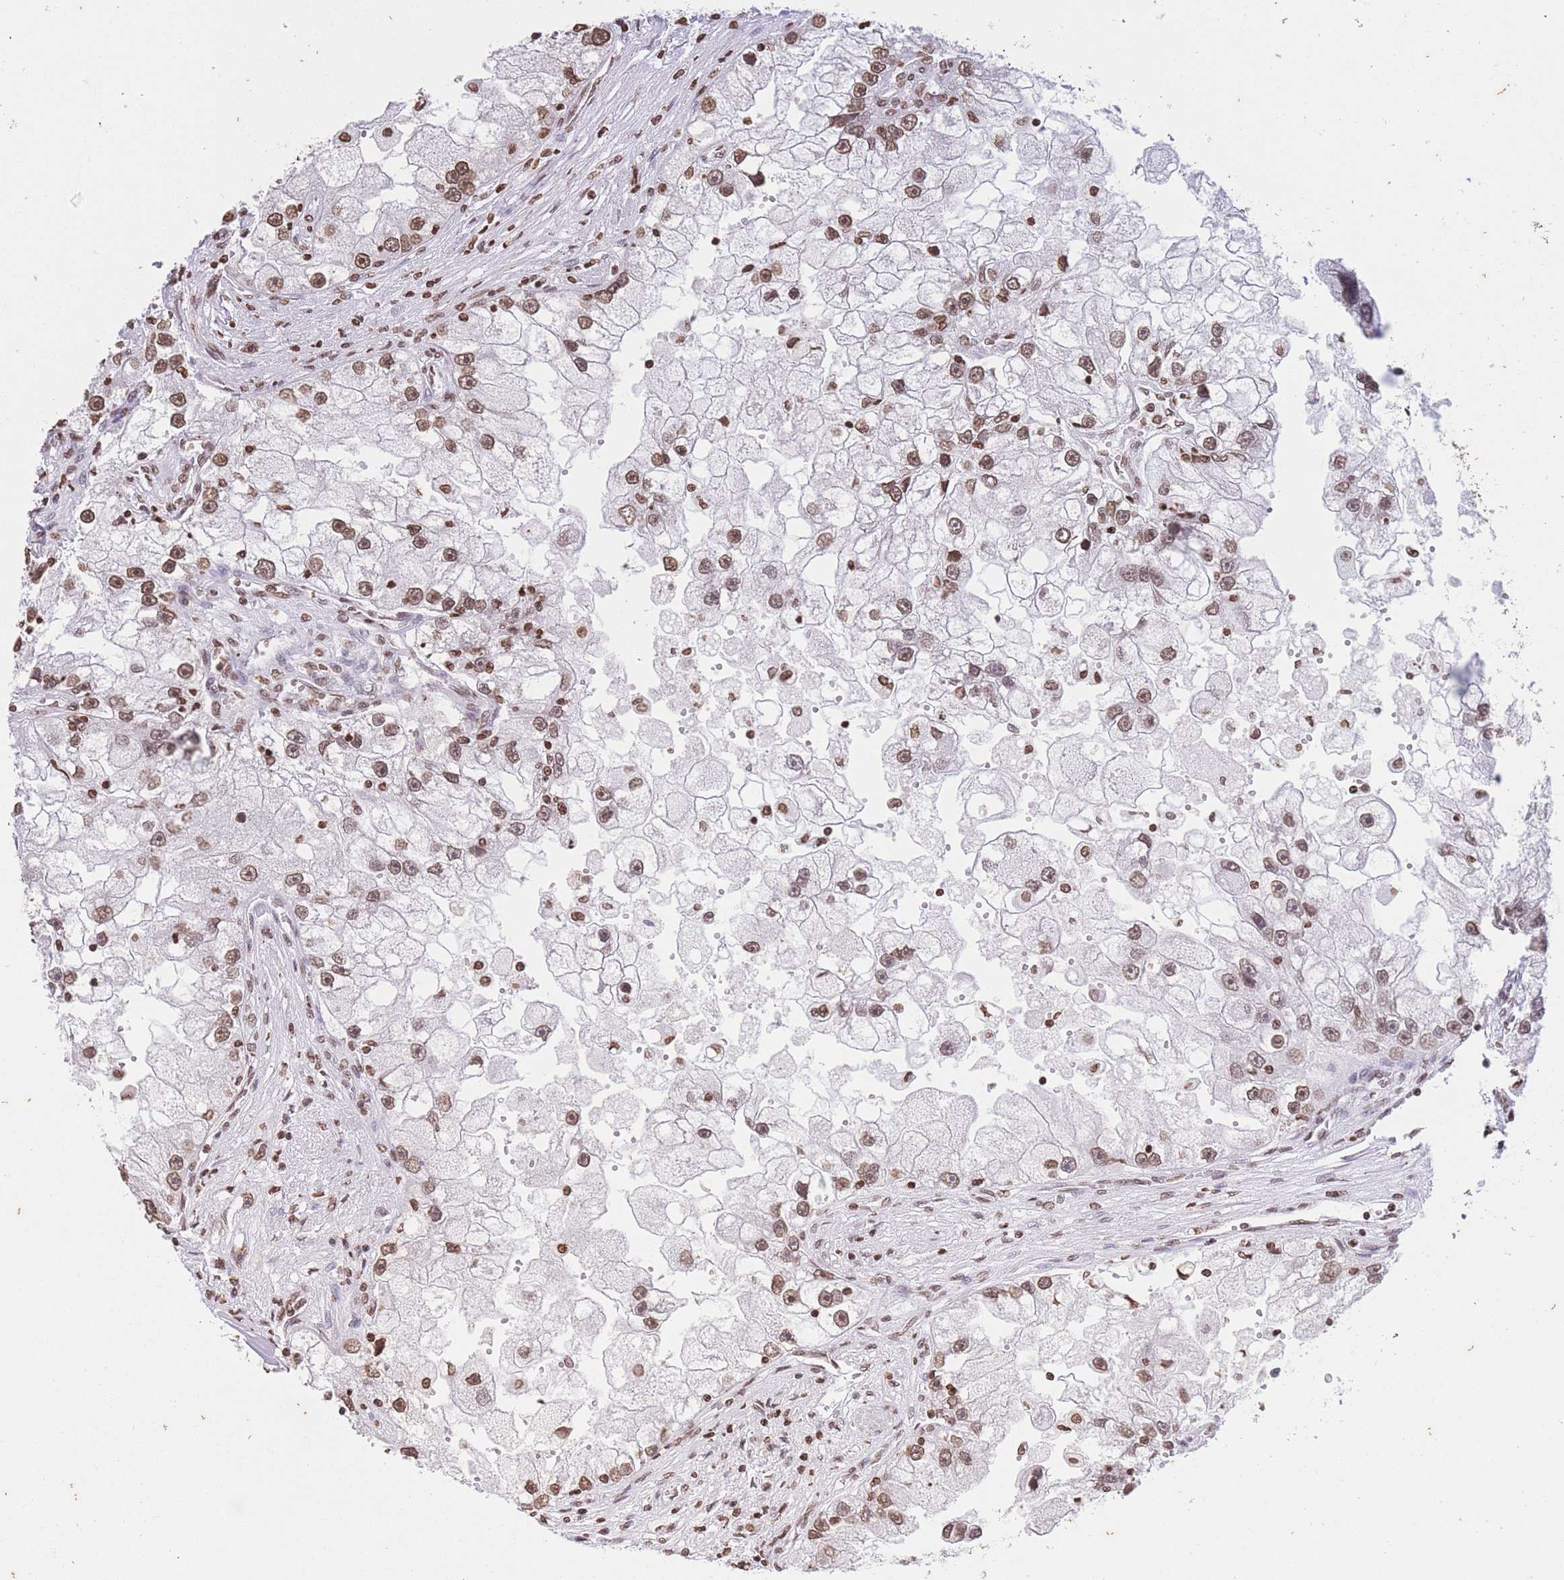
{"staining": {"intensity": "moderate", "quantity": ">75%", "location": "nuclear"}, "tissue": "renal cancer", "cell_type": "Tumor cells", "image_type": "cancer", "snomed": [{"axis": "morphology", "description": "Adenocarcinoma, NOS"}, {"axis": "topography", "description": "Kidney"}], "caption": "Approximately >75% of tumor cells in human renal adenocarcinoma exhibit moderate nuclear protein positivity as visualized by brown immunohistochemical staining.", "gene": "H2BC11", "patient": {"sex": "male", "age": 63}}